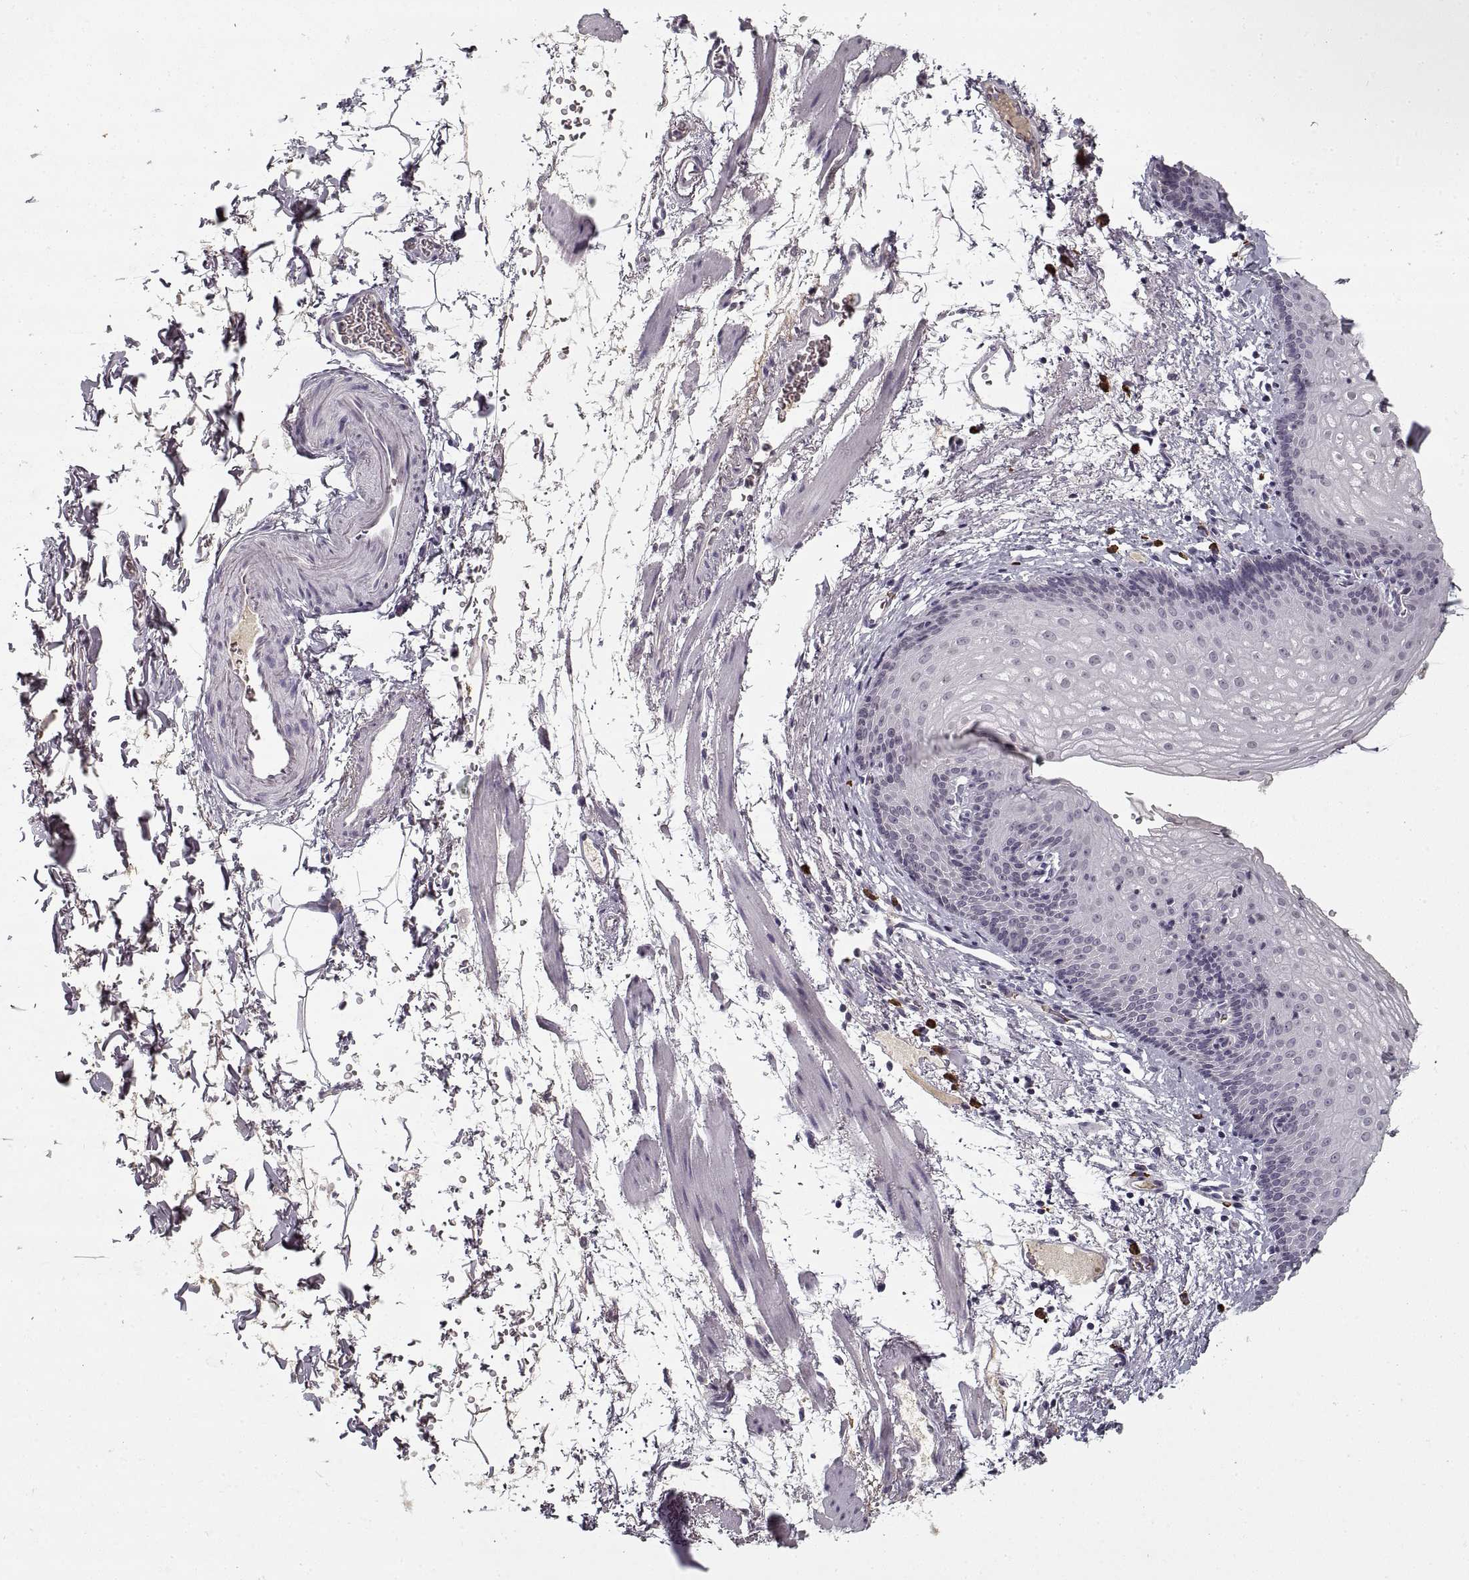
{"staining": {"intensity": "negative", "quantity": "none", "location": "none"}, "tissue": "esophagus", "cell_type": "Squamous epithelial cells", "image_type": "normal", "snomed": [{"axis": "morphology", "description": "Normal tissue, NOS"}, {"axis": "topography", "description": "Esophagus"}], "caption": "This is an immunohistochemistry photomicrograph of normal human esophagus. There is no expression in squamous epithelial cells.", "gene": "GAD2", "patient": {"sex": "female", "age": 64}}